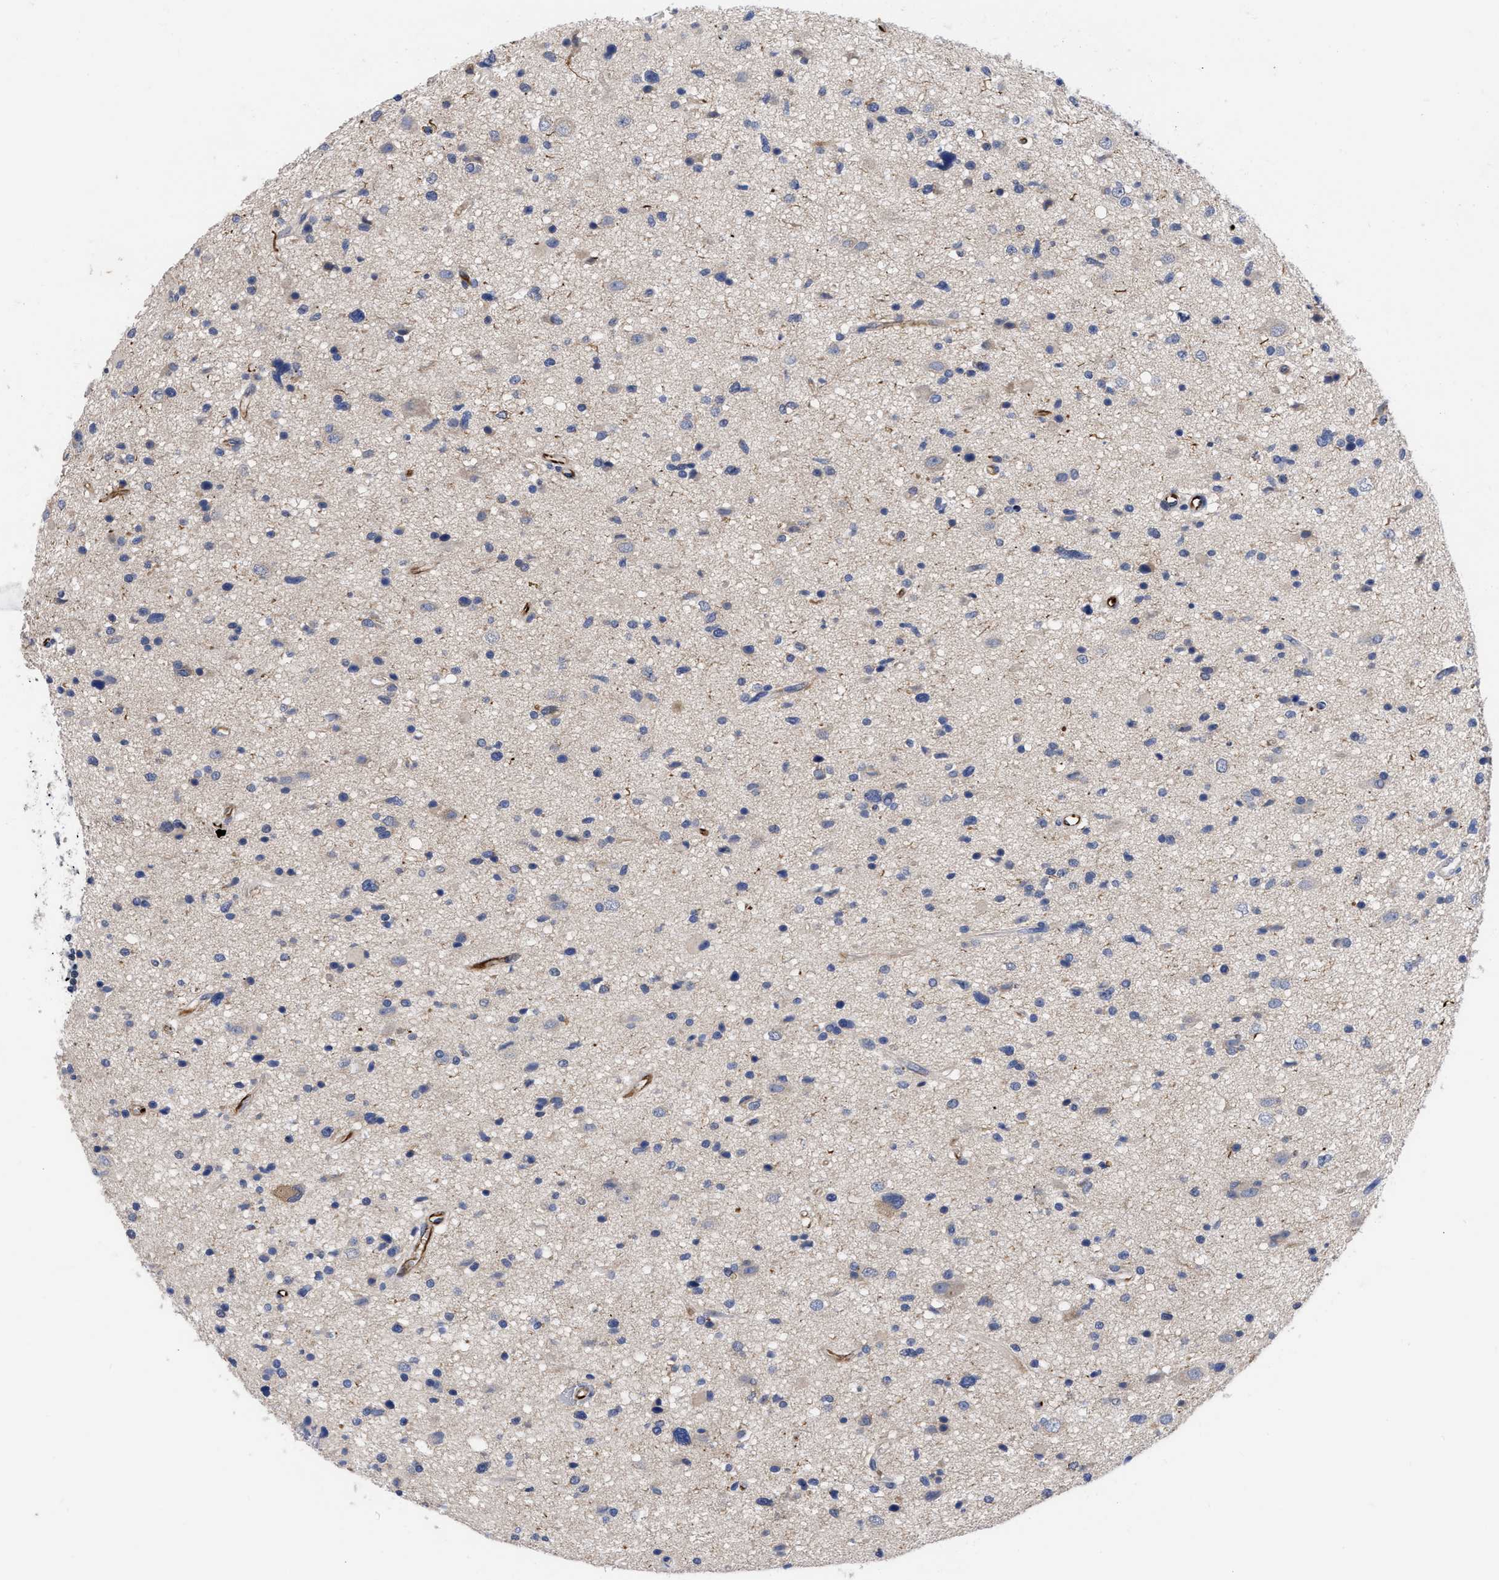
{"staining": {"intensity": "negative", "quantity": "none", "location": "none"}, "tissue": "glioma", "cell_type": "Tumor cells", "image_type": "cancer", "snomed": [{"axis": "morphology", "description": "Glioma, malignant, High grade"}, {"axis": "topography", "description": "Brain"}], "caption": "Protein analysis of high-grade glioma (malignant) displays no significant positivity in tumor cells.", "gene": "CCN5", "patient": {"sex": "male", "age": 33}}